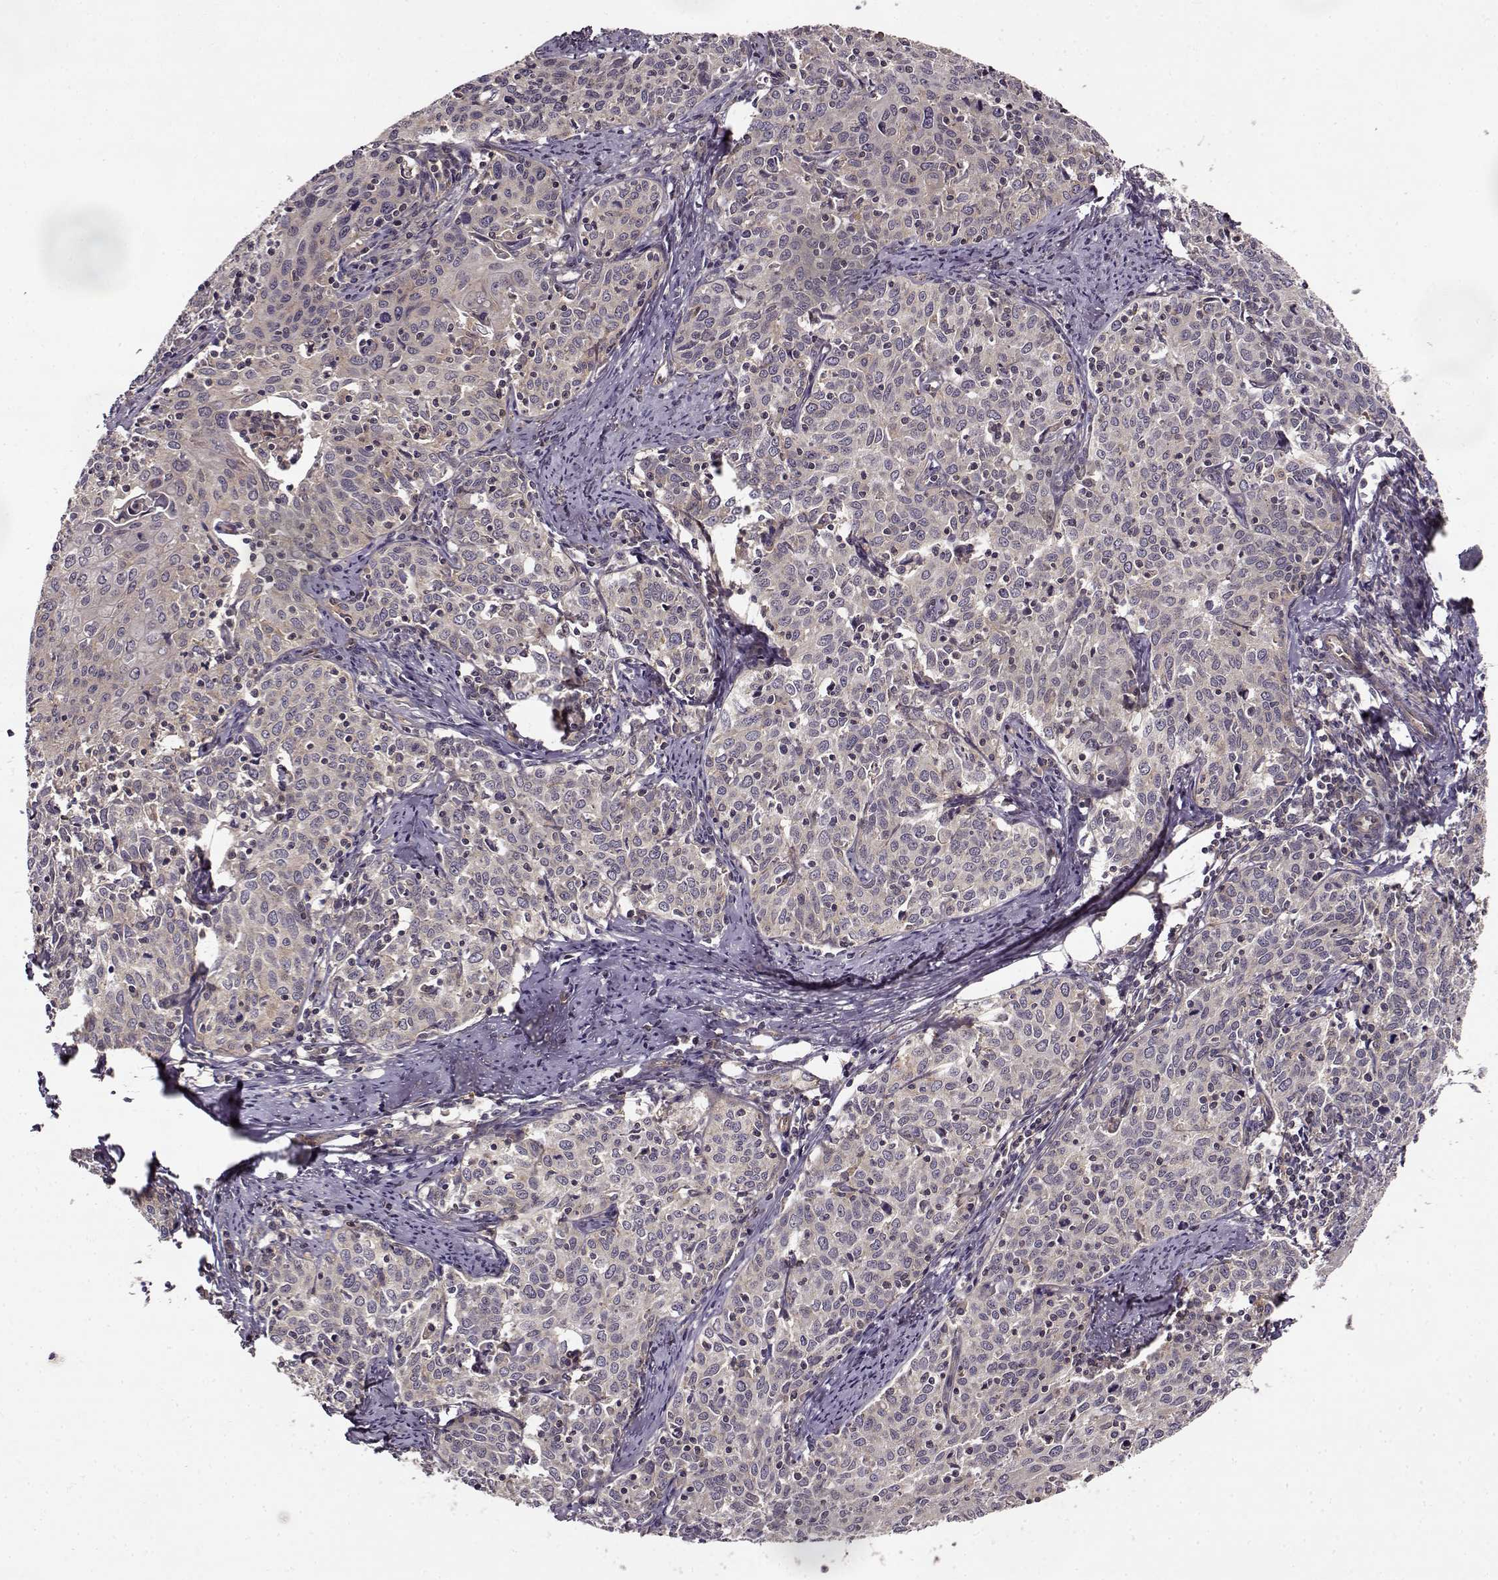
{"staining": {"intensity": "weak", "quantity": "25%-75%", "location": "cytoplasmic/membranous"}, "tissue": "cervical cancer", "cell_type": "Tumor cells", "image_type": "cancer", "snomed": [{"axis": "morphology", "description": "Squamous cell carcinoma, NOS"}, {"axis": "topography", "description": "Cervix"}], "caption": "Immunohistochemistry of cervical squamous cell carcinoma displays low levels of weak cytoplasmic/membranous staining in approximately 25%-75% of tumor cells. (Brightfield microscopy of DAB IHC at high magnification).", "gene": "IFRD2", "patient": {"sex": "female", "age": 62}}